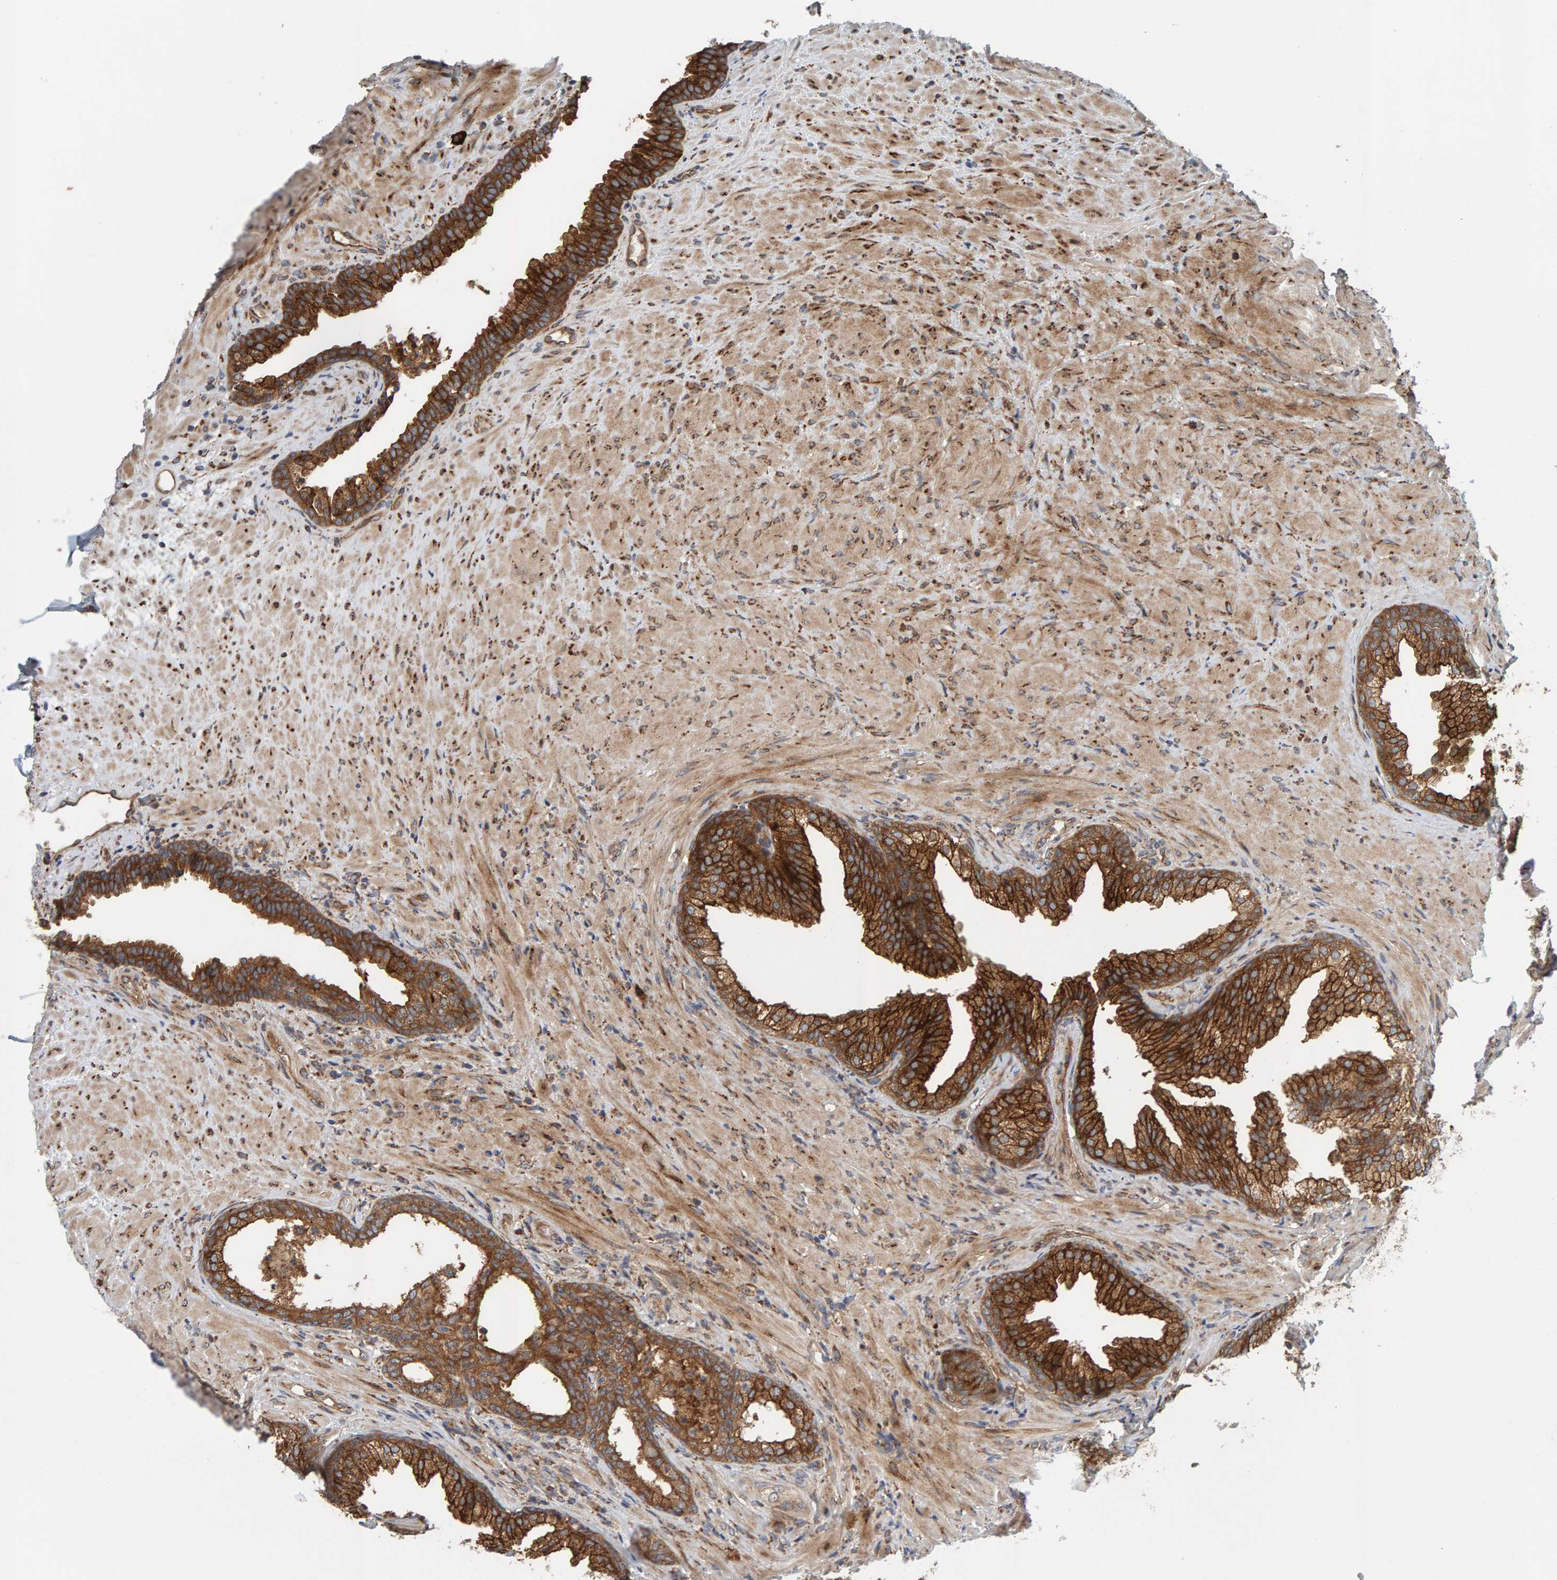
{"staining": {"intensity": "strong", "quantity": ">75%", "location": "cytoplasmic/membranous"}, "tissue": "prostate", "cell_type": "Glandular cells", "image_type": "normal", "snomed": [{"axis": "morphology", "description": "Normal tissue, NOS"}, {"axis": "topography", "description": "Prostate"}], "caption": "This micrograph displays immunohistochemistry staining of normal prostate, with high strong cytoplasmic/membranous expression in approximately >75% of glandular cells.", "gene": "BAIAP2", "patient": {"sex": "male", "age": 76}}